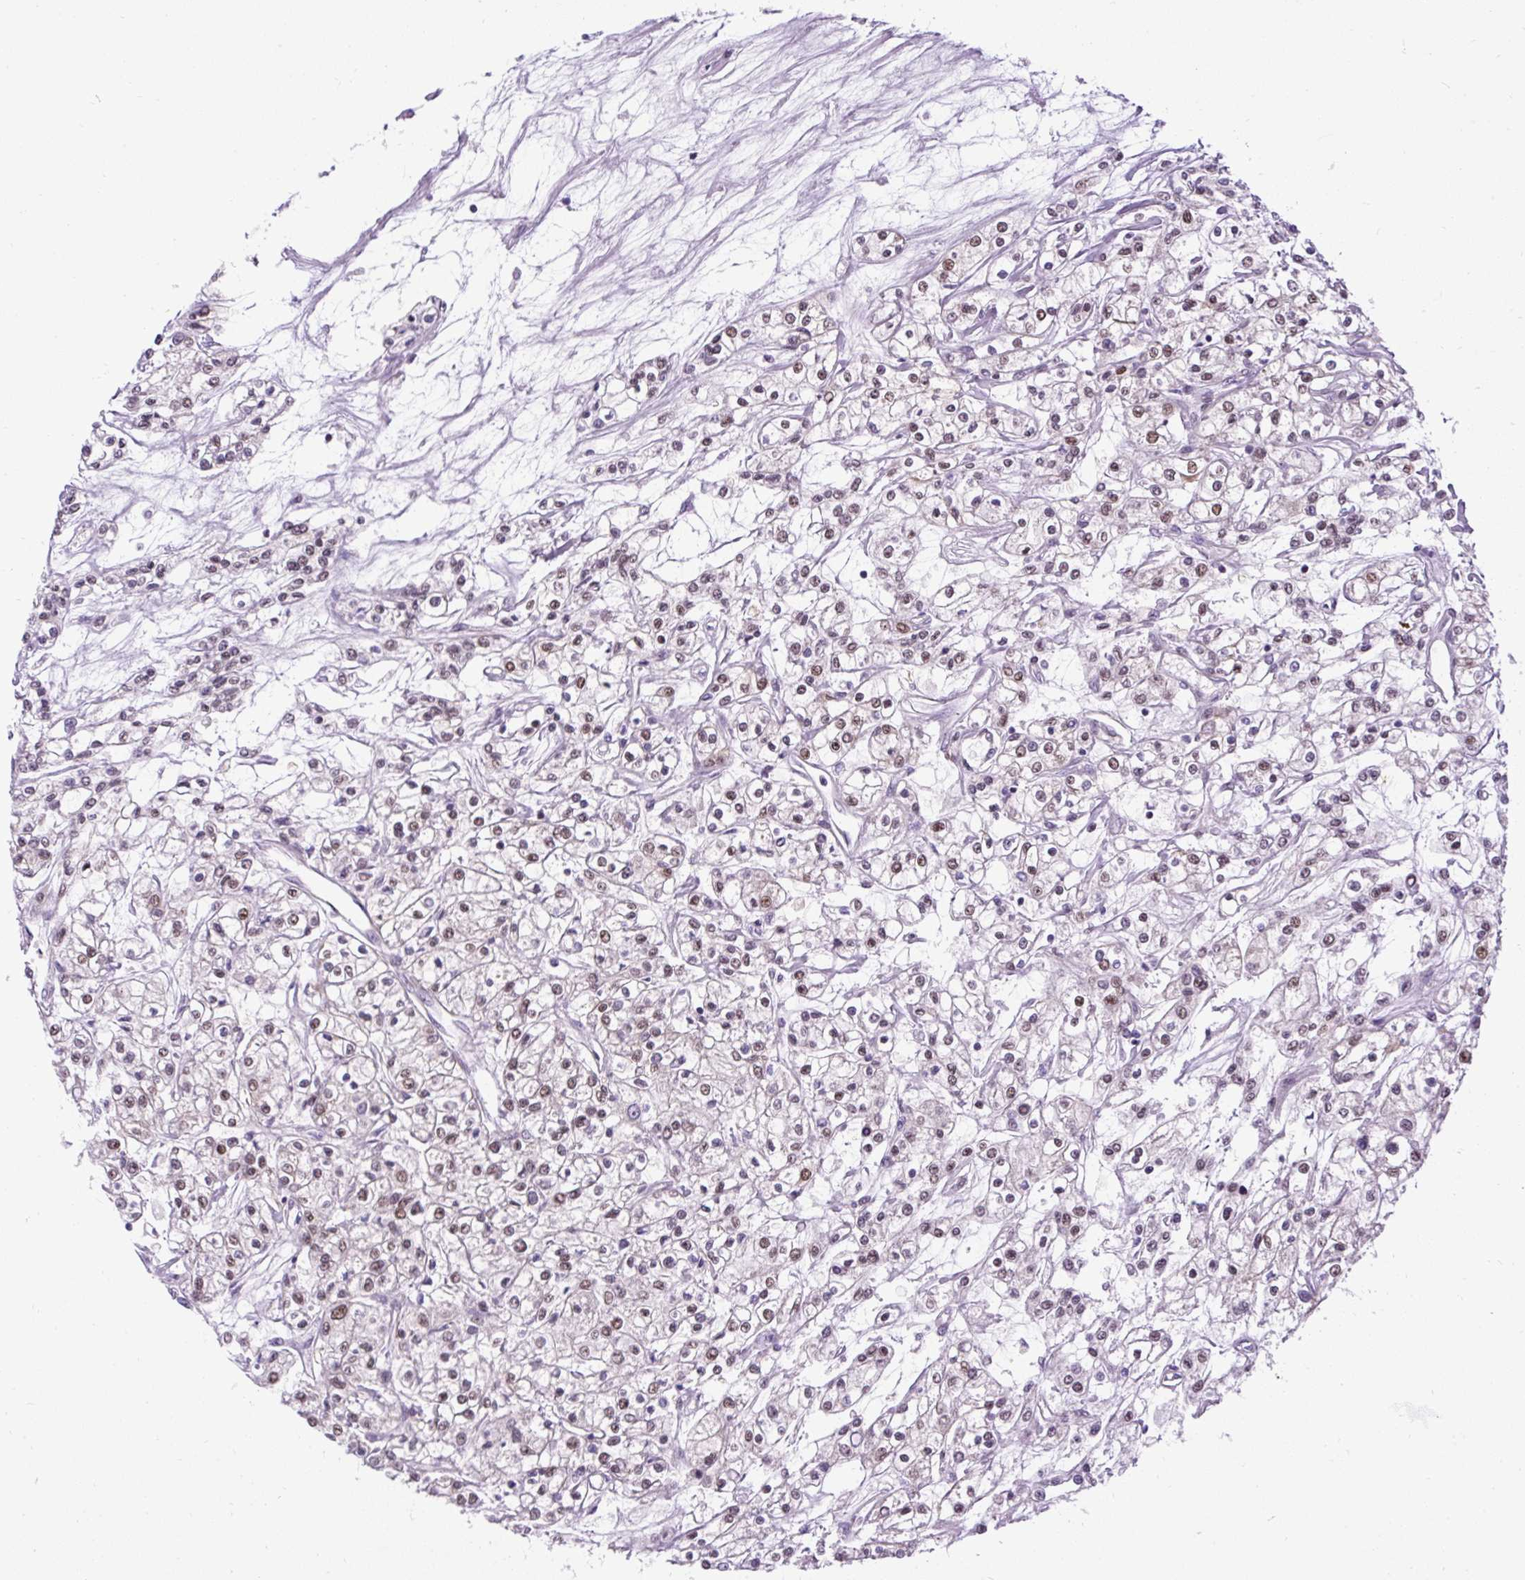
{"staining": {"intensity": "weak", "quantity": "25%-75%", "location": "nuclear"}, "tissue": "renal cancer", "cell_type": "Tumor cells", "image_type": "cancer", "snomed": [{"axis": "morphology", "description": "Adenocarcinoma, NOS"}, {"axis": "topography", "description": "Kidney"}], "caption": "There is low levels of weak nuclear staining in tumor cells of renal cancer, as demonstrated by immunohistochemical staining (brown color).", "gene": "SMC5", "patient": {"sex": "female", "age": 59}}